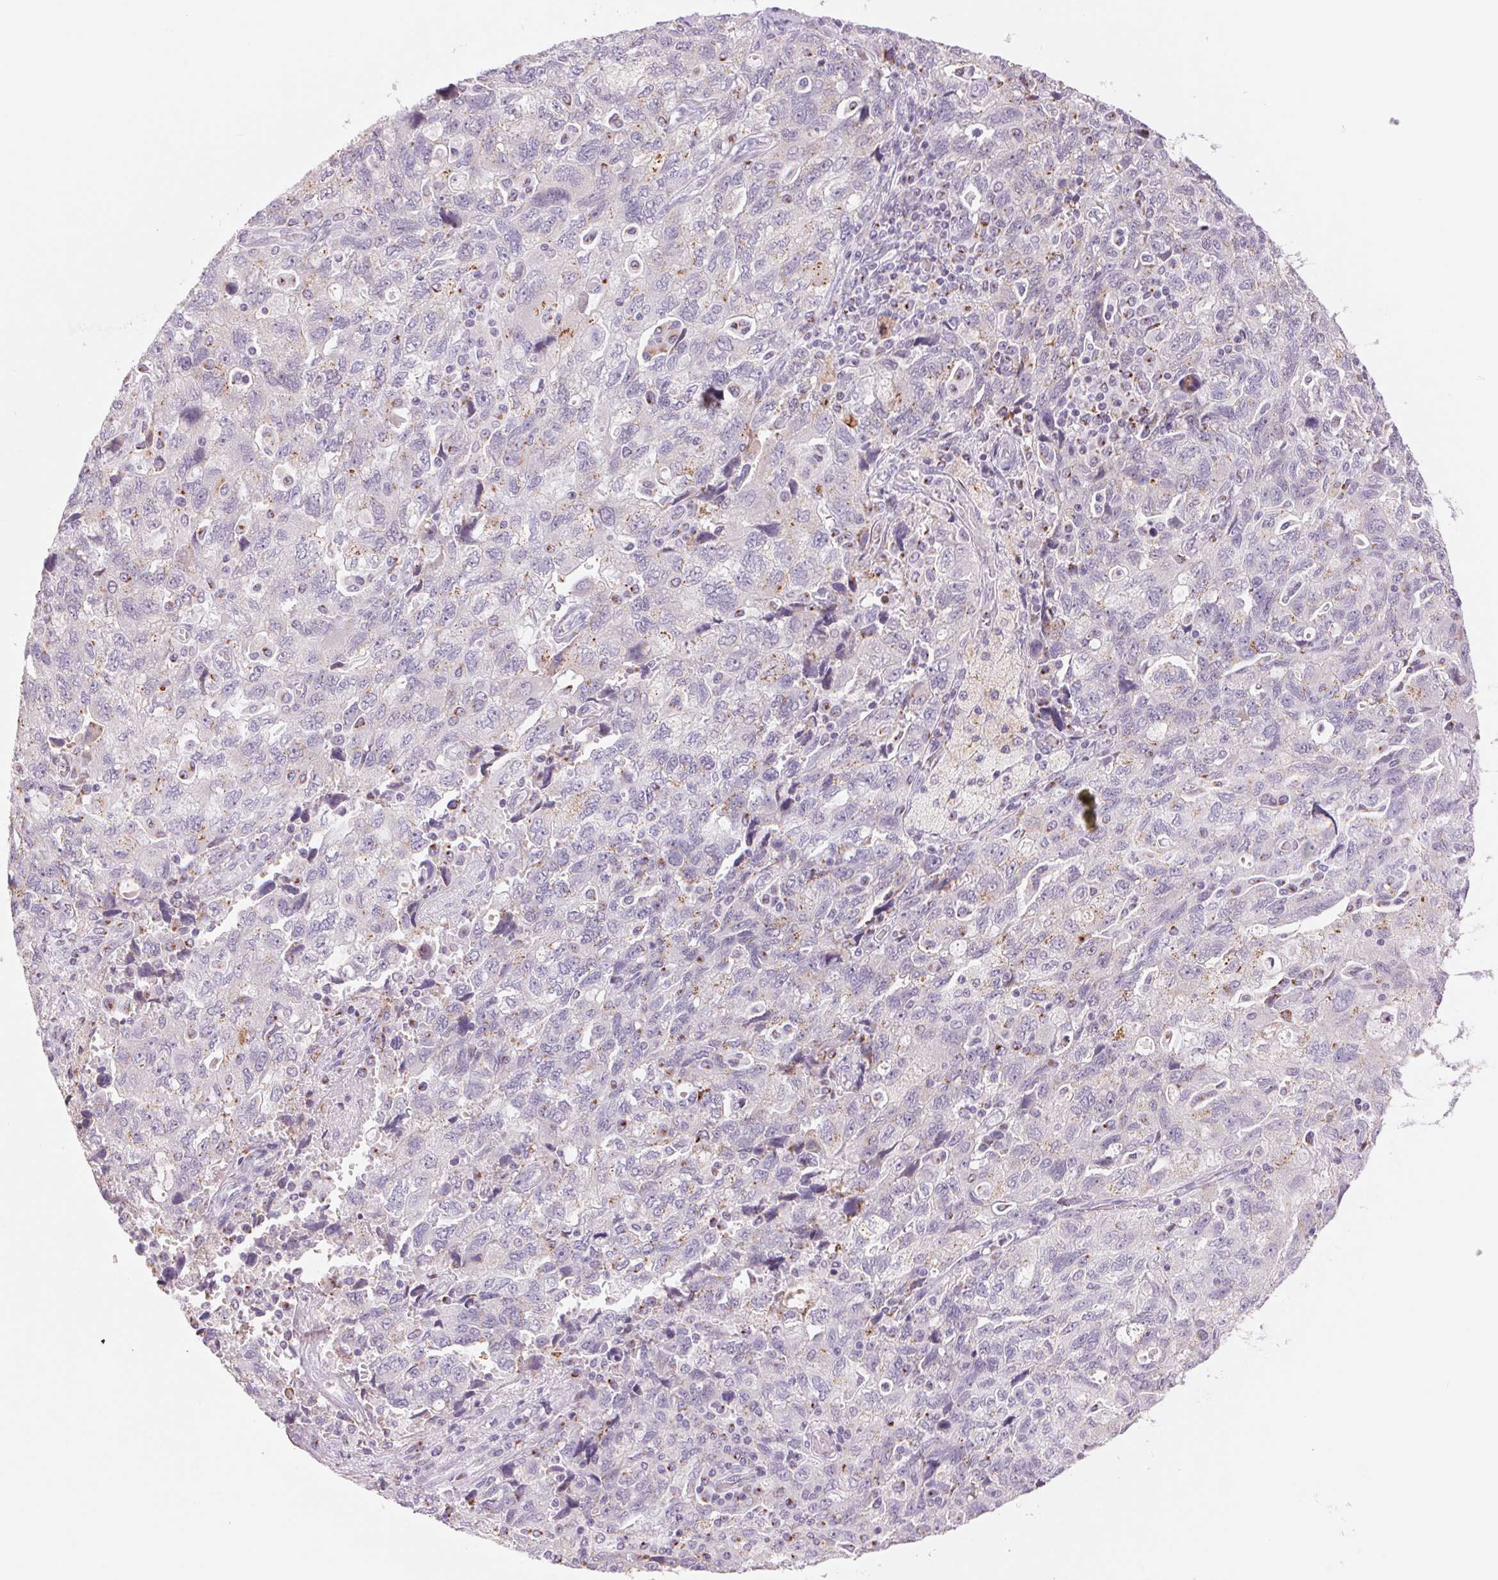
{"staining": {"intensity": "weak", "quantity": "<25%", "location": "cytoplasmic/membranous"}, "tissue": "ovarian cancer", "cell_type": "Tumor cells", "image_type": "cancer", "snomed": [{"axis": "morphology", "description": "Carcinoma, NOS"}, {"axis": "morphology", "description": "Cystadenocarcinoma, serous, NOS"}, {"axis": "topography", "description": "Ovary"}], "caption": "Immunohistochemical staining of human ovarian cancer shows no significant expression in tumor cells. The staining was performed using DAB to visualize the protein expression in brown, while the nuclei were stained in blue with hematoxylin (Magnification: 20x).", "gene": "GALNT7", "patient": {"sex": "female", "age": 69}}